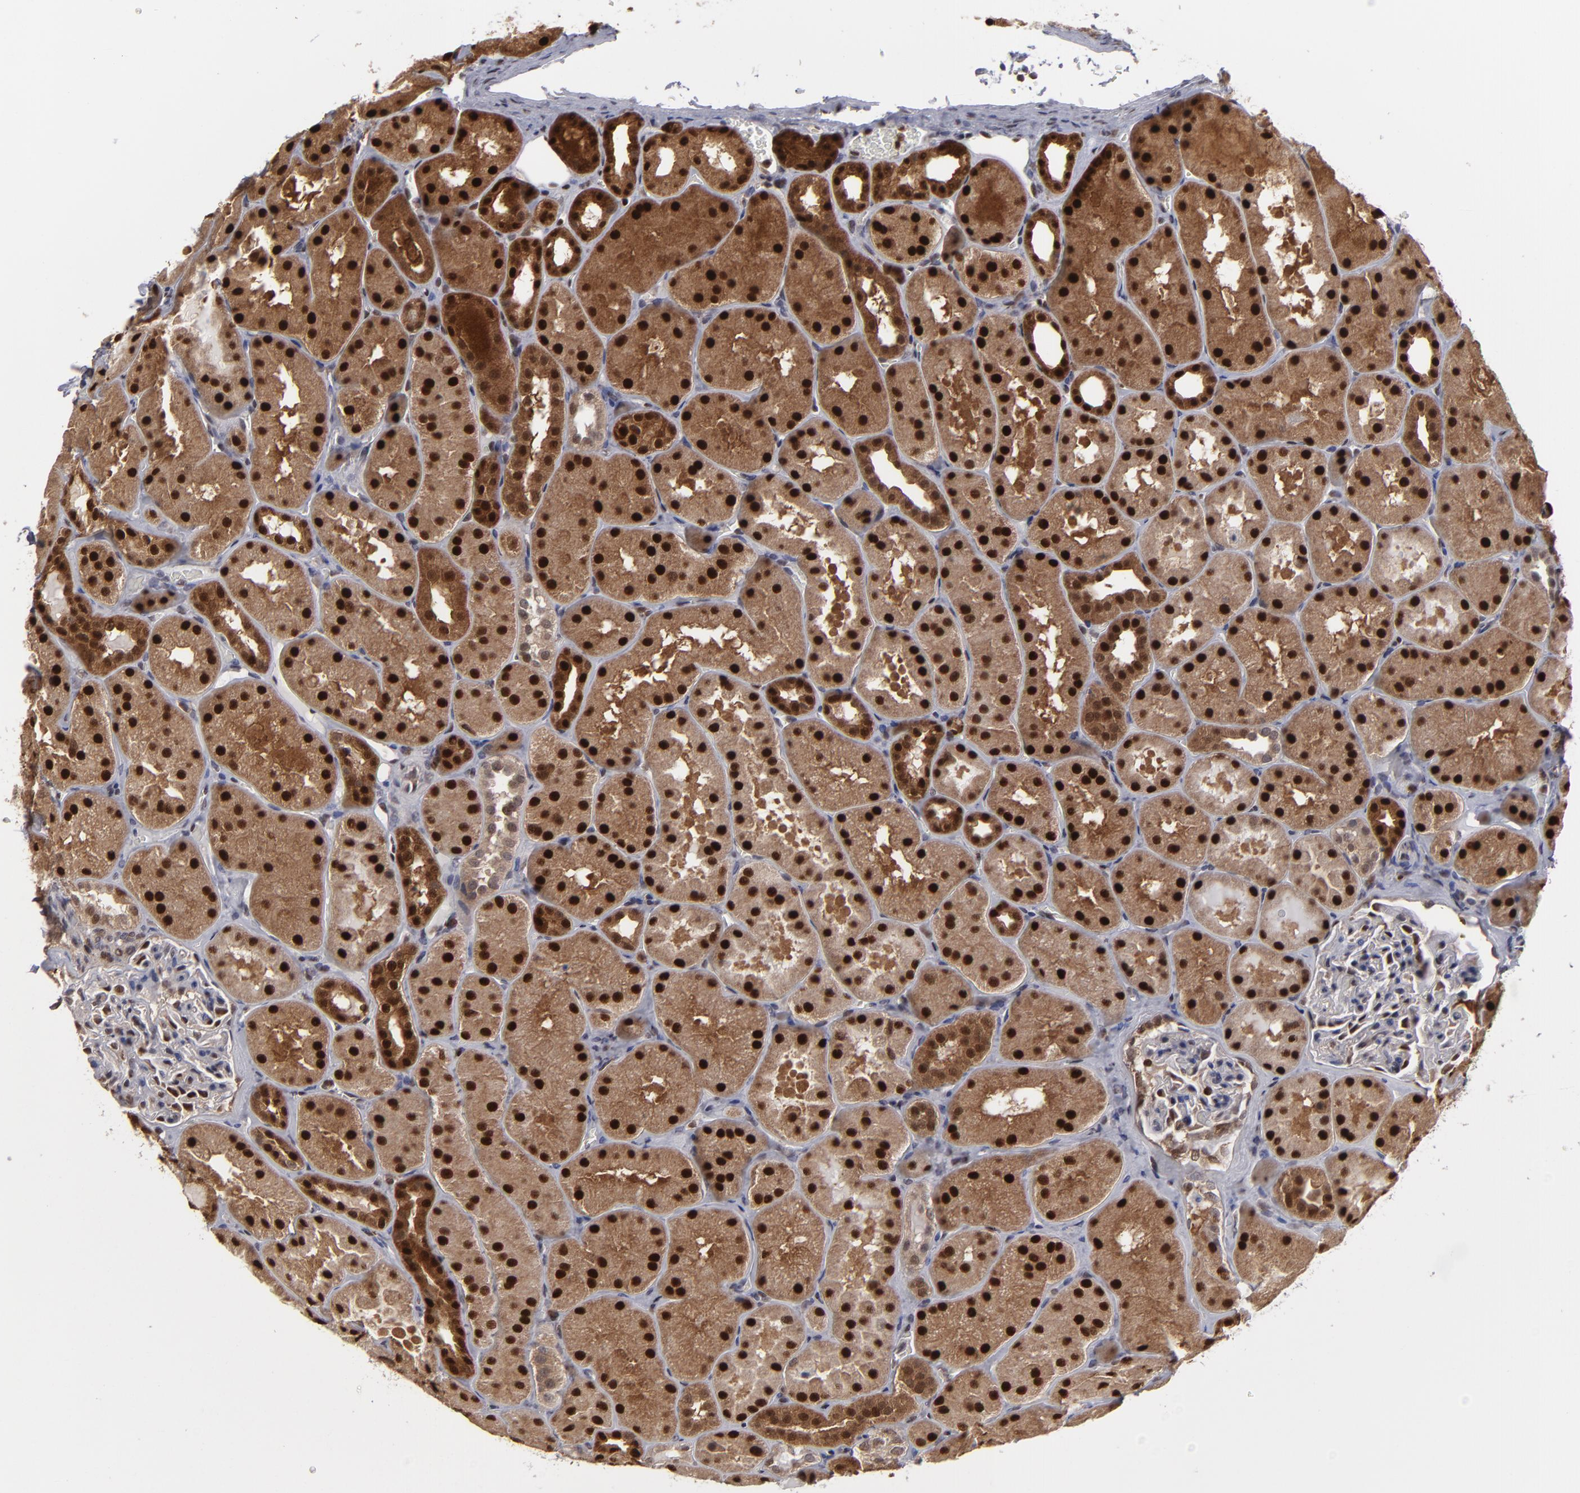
{"staining": {"intensity": "moderate", "quantity": "<25%", "location": "nuclear"}, "tissue": "kidney", "cell_type": "Cells in glomeruli", "image_type": "normal", "snomed": [{"axis": "morphology", "description": "Normal tissue, NOS"}, {"axis": "topography", "description": "Kidney"}], "caption": "High-magnification brightfield microscopy of normal kidney stained with DAB (brown) and counterstained with hematoxylin (blue). cells in glomeruli exhibit moderate nuclear positivity is identified in approximately<25% of cells.", "gene": "GSR", "patient": {"sex": "male", "age": 28}}